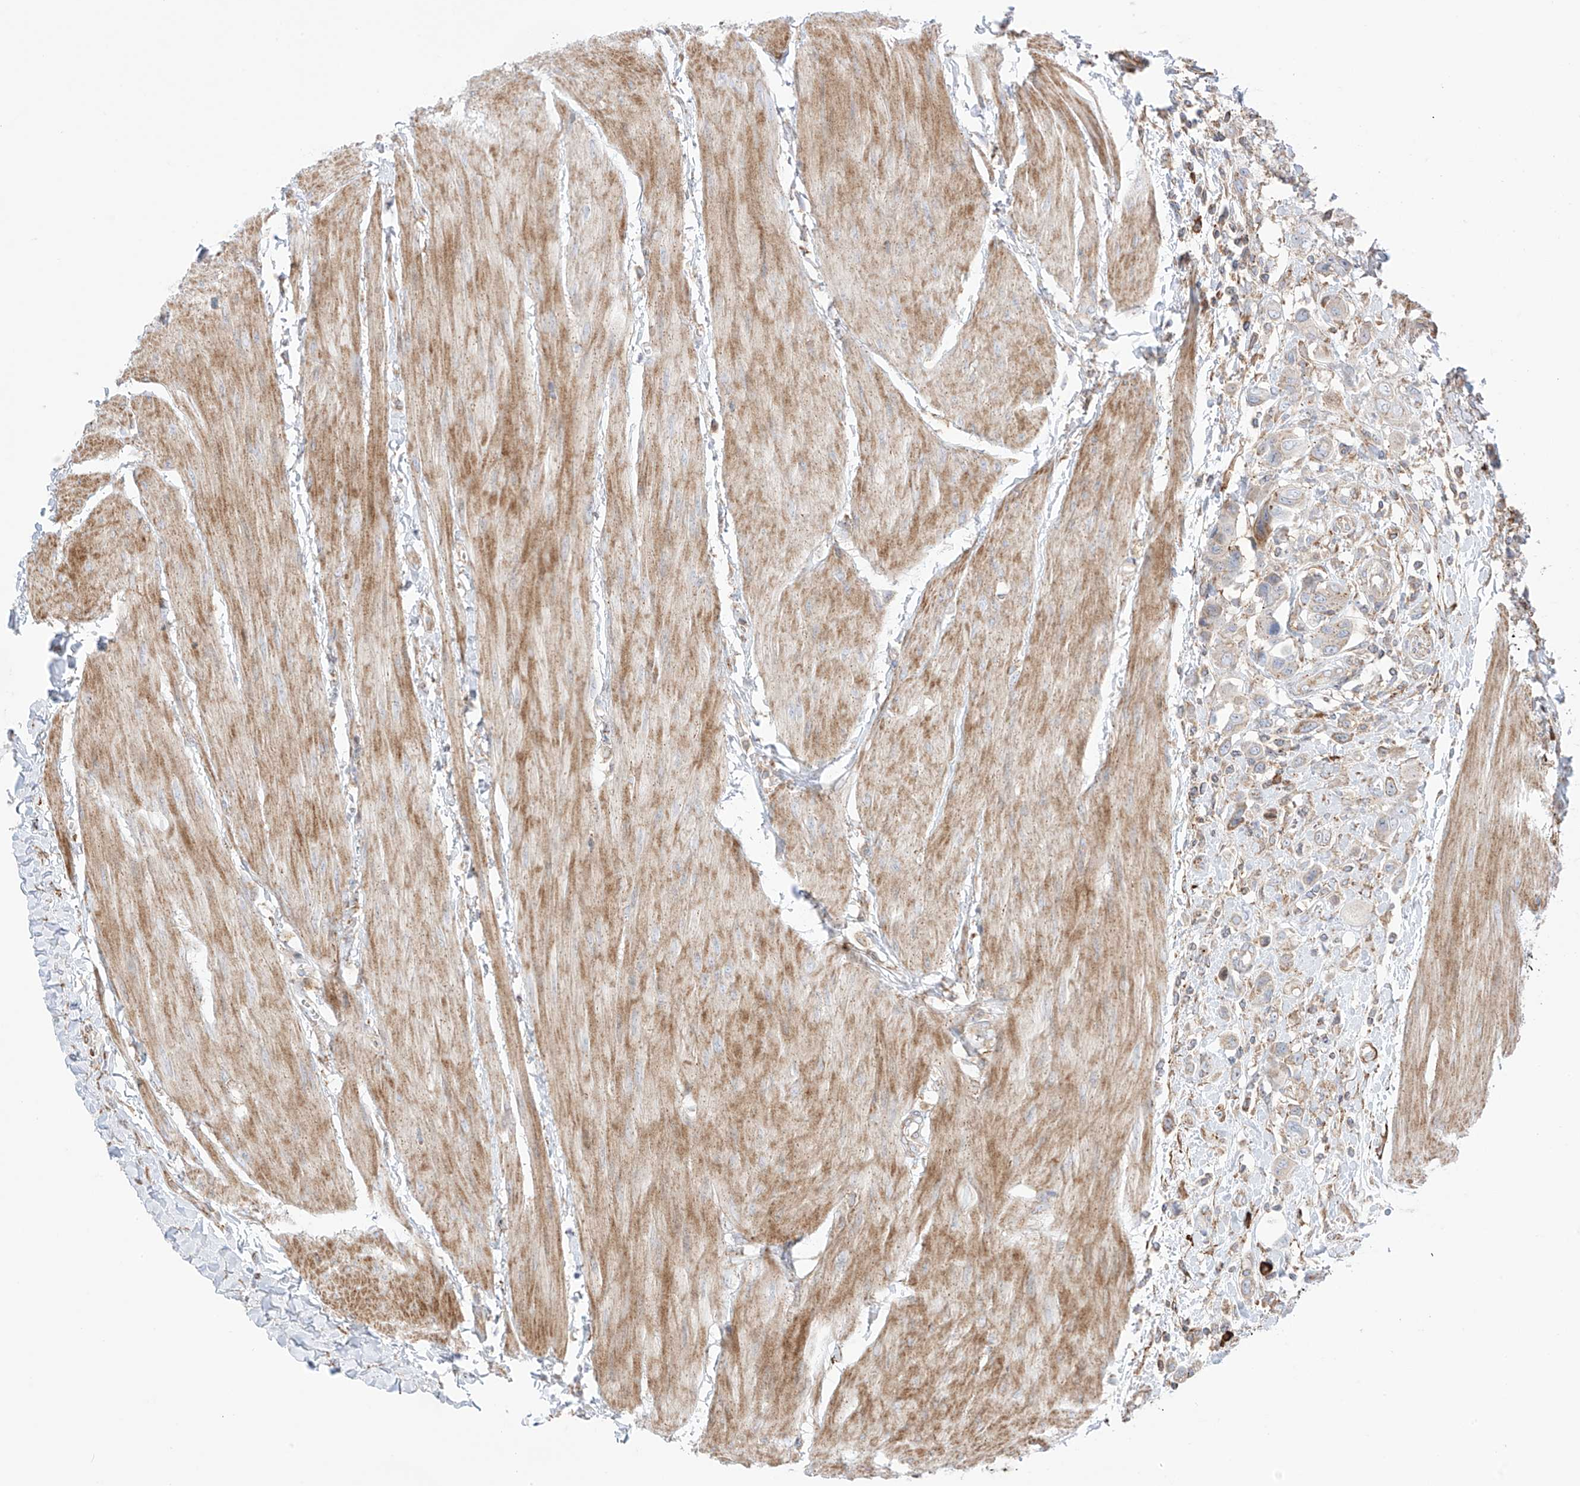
{"staining": {"intensity": "moderate", "quantity": "<25%", "location": "cytoplasmic/membranous"}, "tissue": "urothelial cancer", "cell_type": "Tumor cells", "image_type": "cancer", "snomed": [{"axis": "morphology", "description": "Urothelial carcinoma, High grade"}, {"axis": "topography", "description": "Urinary bladder"}], "caption": "A high-resolution image shows IHC staining of urothelial cancer, which shows moderate cytoplasmic/membranous positivity in approximately <25% of tumor cells.", "gene": "XKR3", "patient": {"sex": "male", "age": 50}}